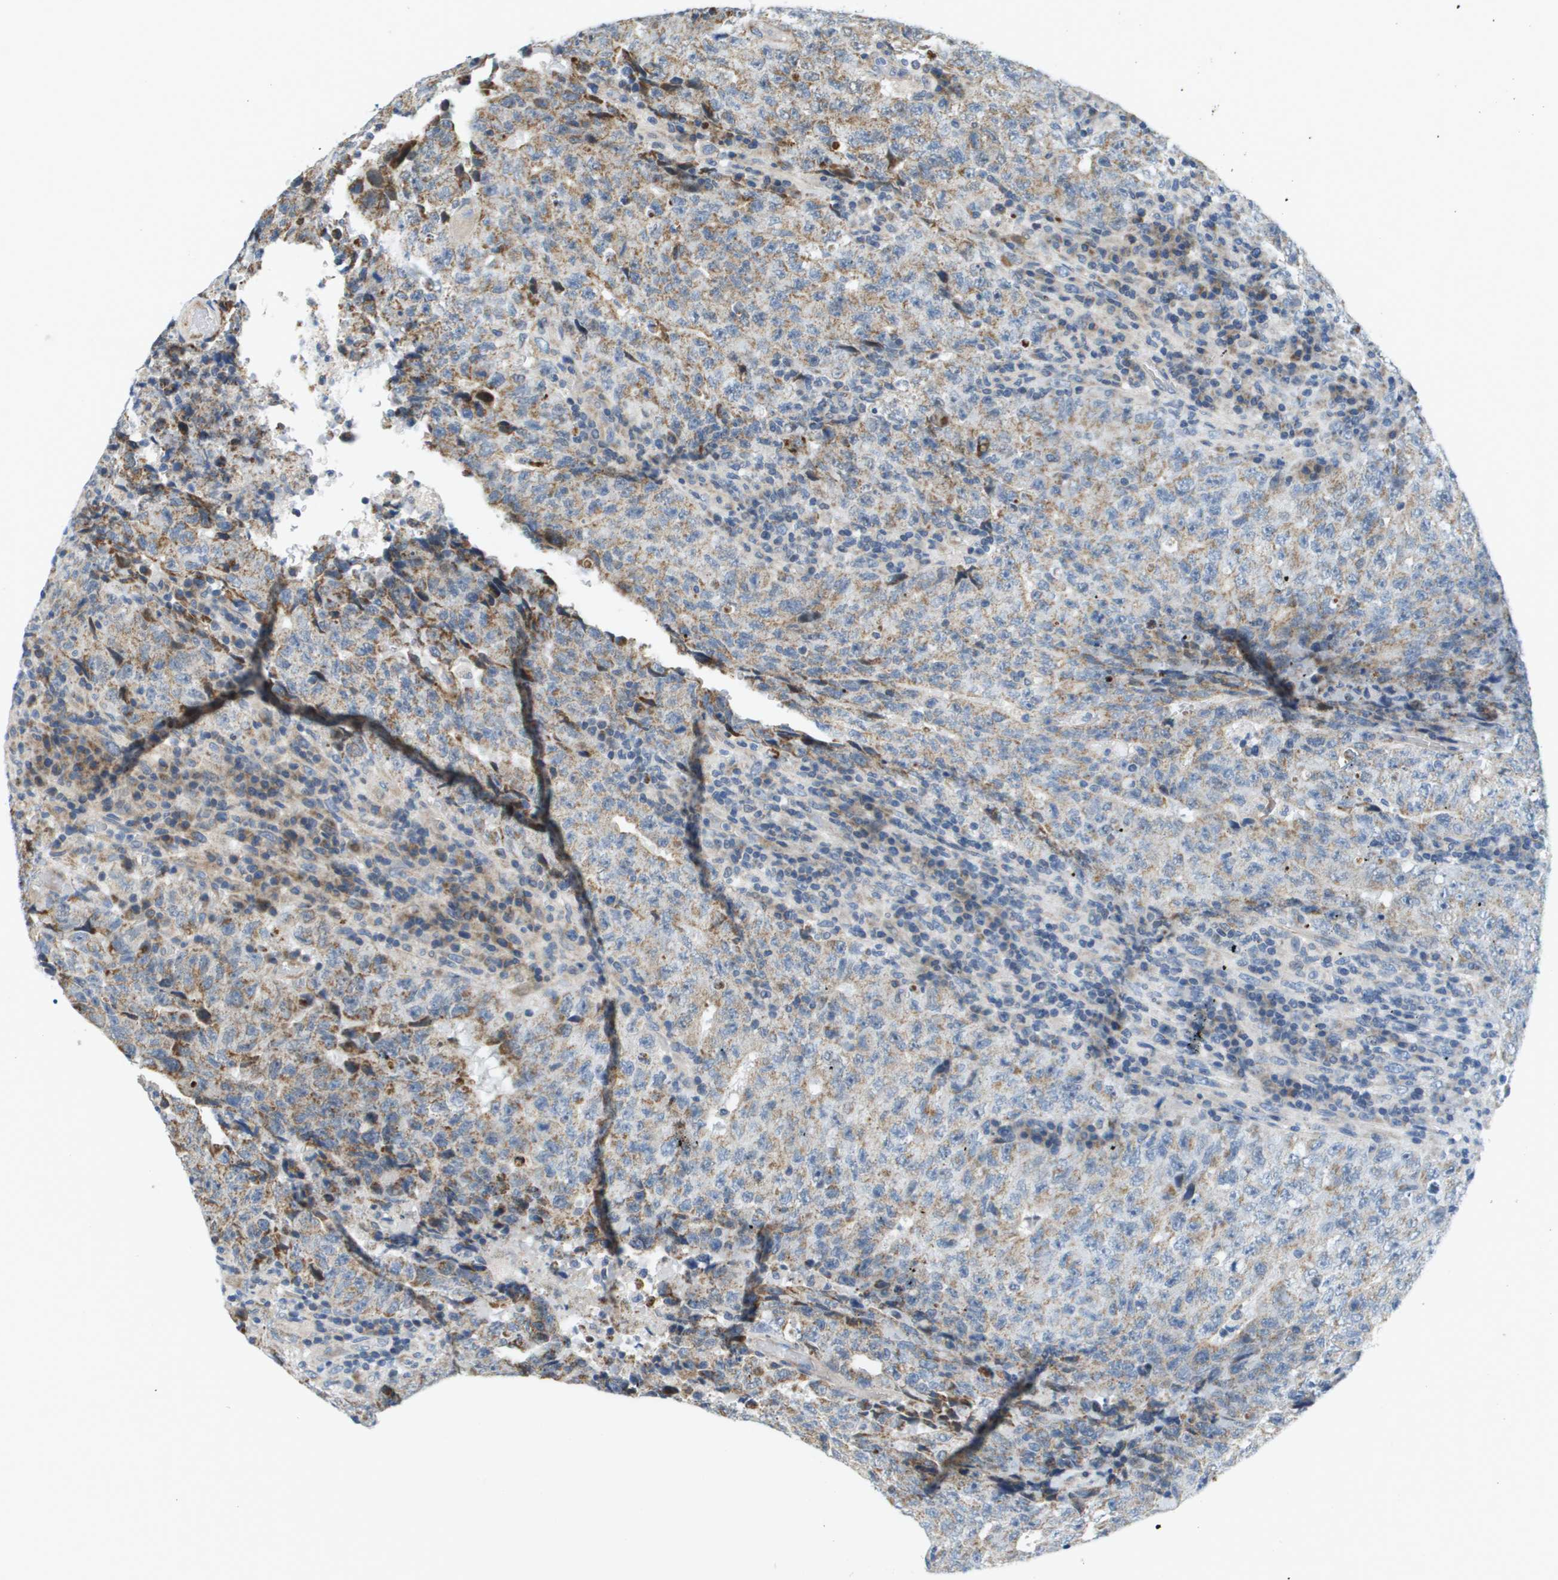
{"staining": {"intensity": "moderate", "quantity": "25%-75%", "location": "cytoplasmic/membranous"}, "tissue": "testis cancer", "cell_type": "Tumor cells", "image_type": "cancer", "snomed": [{"axis": "morphology", "description": "Necrosis, NOS"}, {"axis": "morphology", "description": "Carcinoma, Embryonal, NOS"}, {"axis": "topography", "description": "Testis"}], "caption": "There is medium levels of moderate cytoplasmic/membranous staining in tumor cells of testis cancer (embryonal carcinoma), as demonstrated by immunohistochemical staining (brown color).", "gene": "KRT23", "patient": {"sex": "male", "age": 19}}